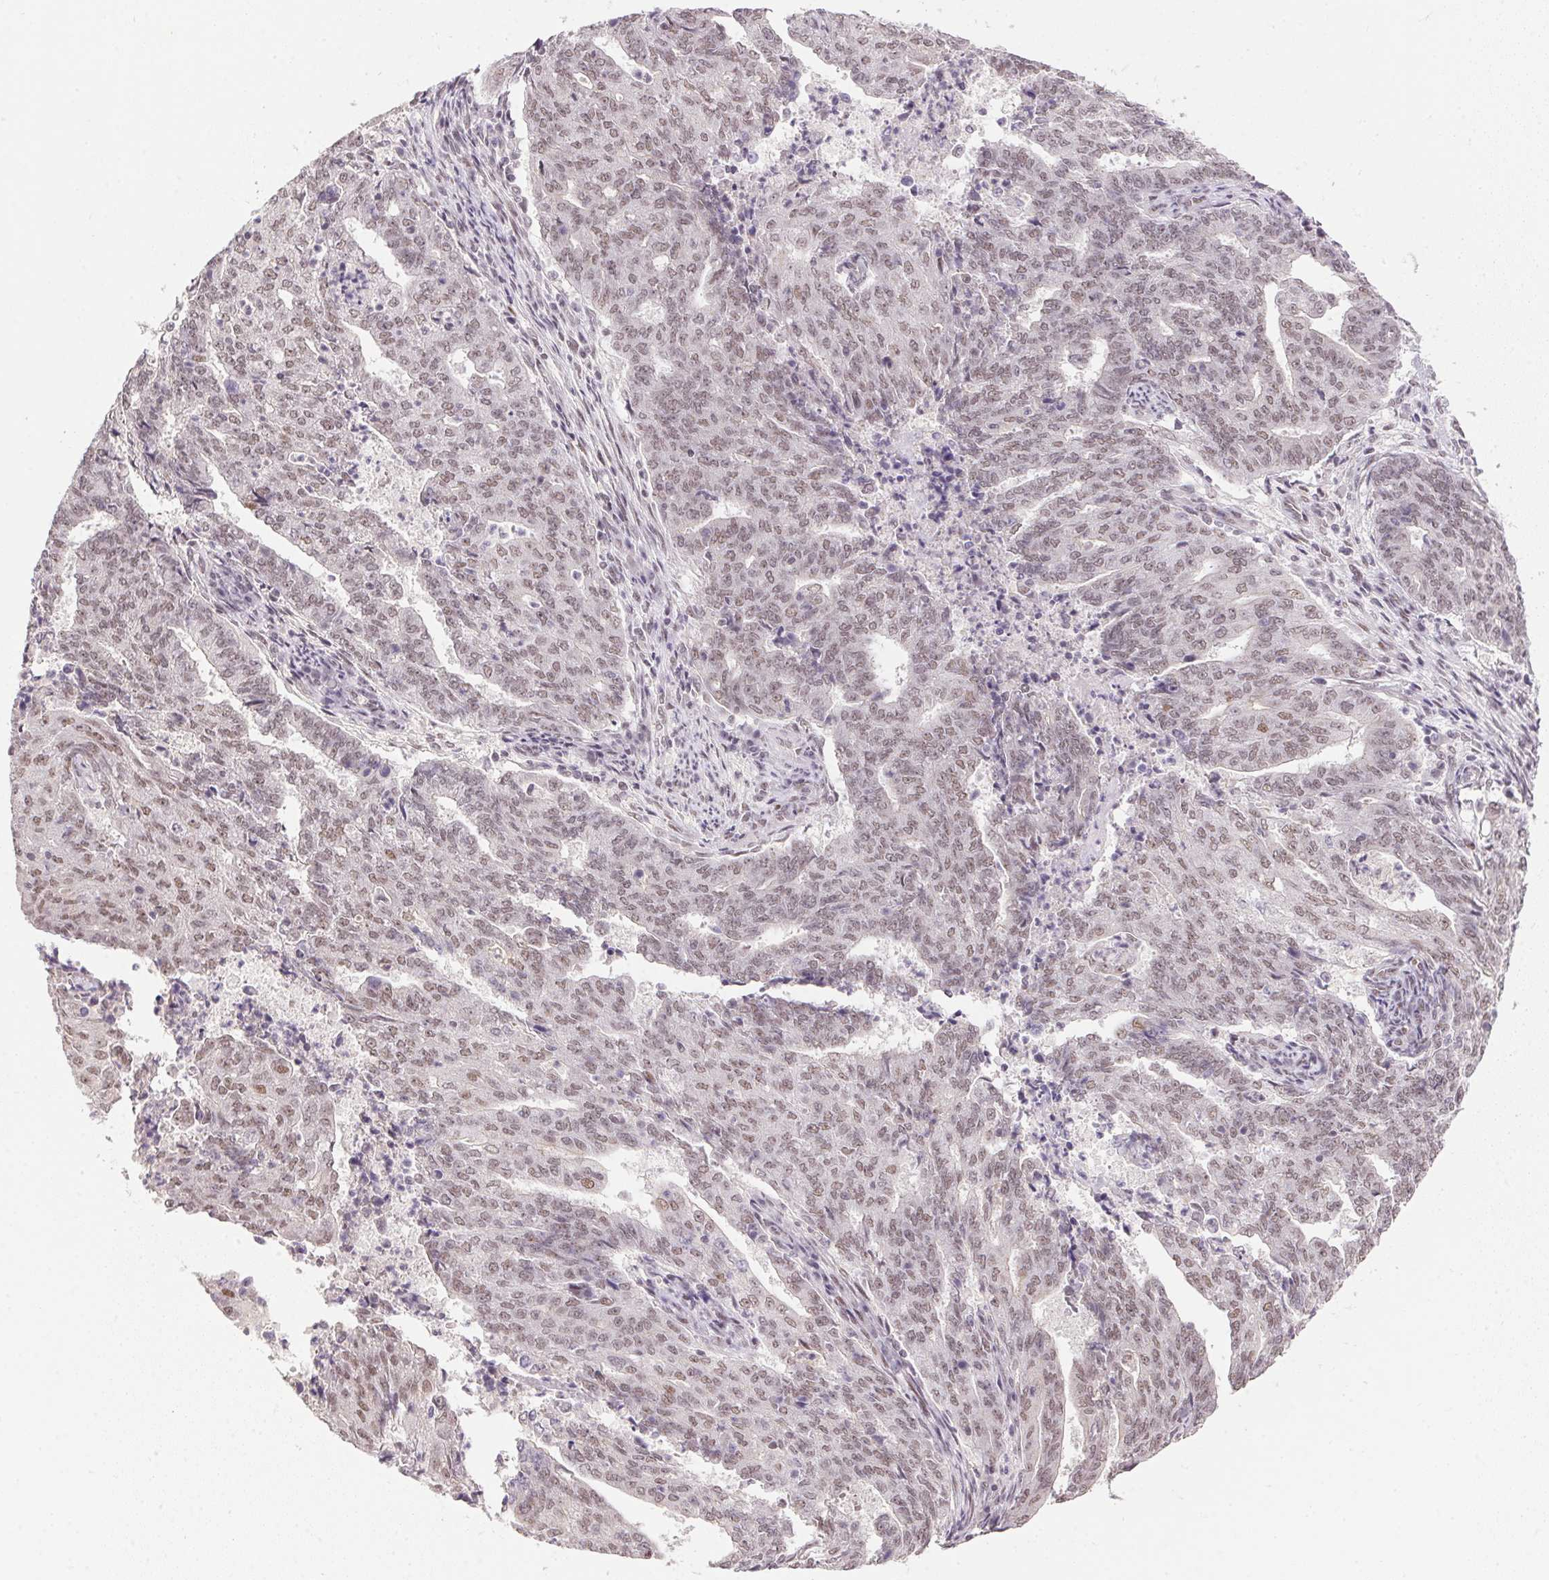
{"staining": {"intensity": "weak", "quantity": ">75%", "location": "nuclear"}, "tissue": "endometrial cancer", "cell_type": "Tumor cells", "image_type": "cancer", "snomed": [{"axis": "morphology", "description": "Adenocarcinoma, NOS"}, {"axis": "topography", "description": "Endometrium"}], "caption": "Adenocarcinoma (endometrial) stained with DAB immunohistochemistry (IHC) exhibits low levels of weak nuclear expression in approximately >75% of tumor cells.", "gene": "KDM4D", "patient": {"sex": "female", "age": 82}}